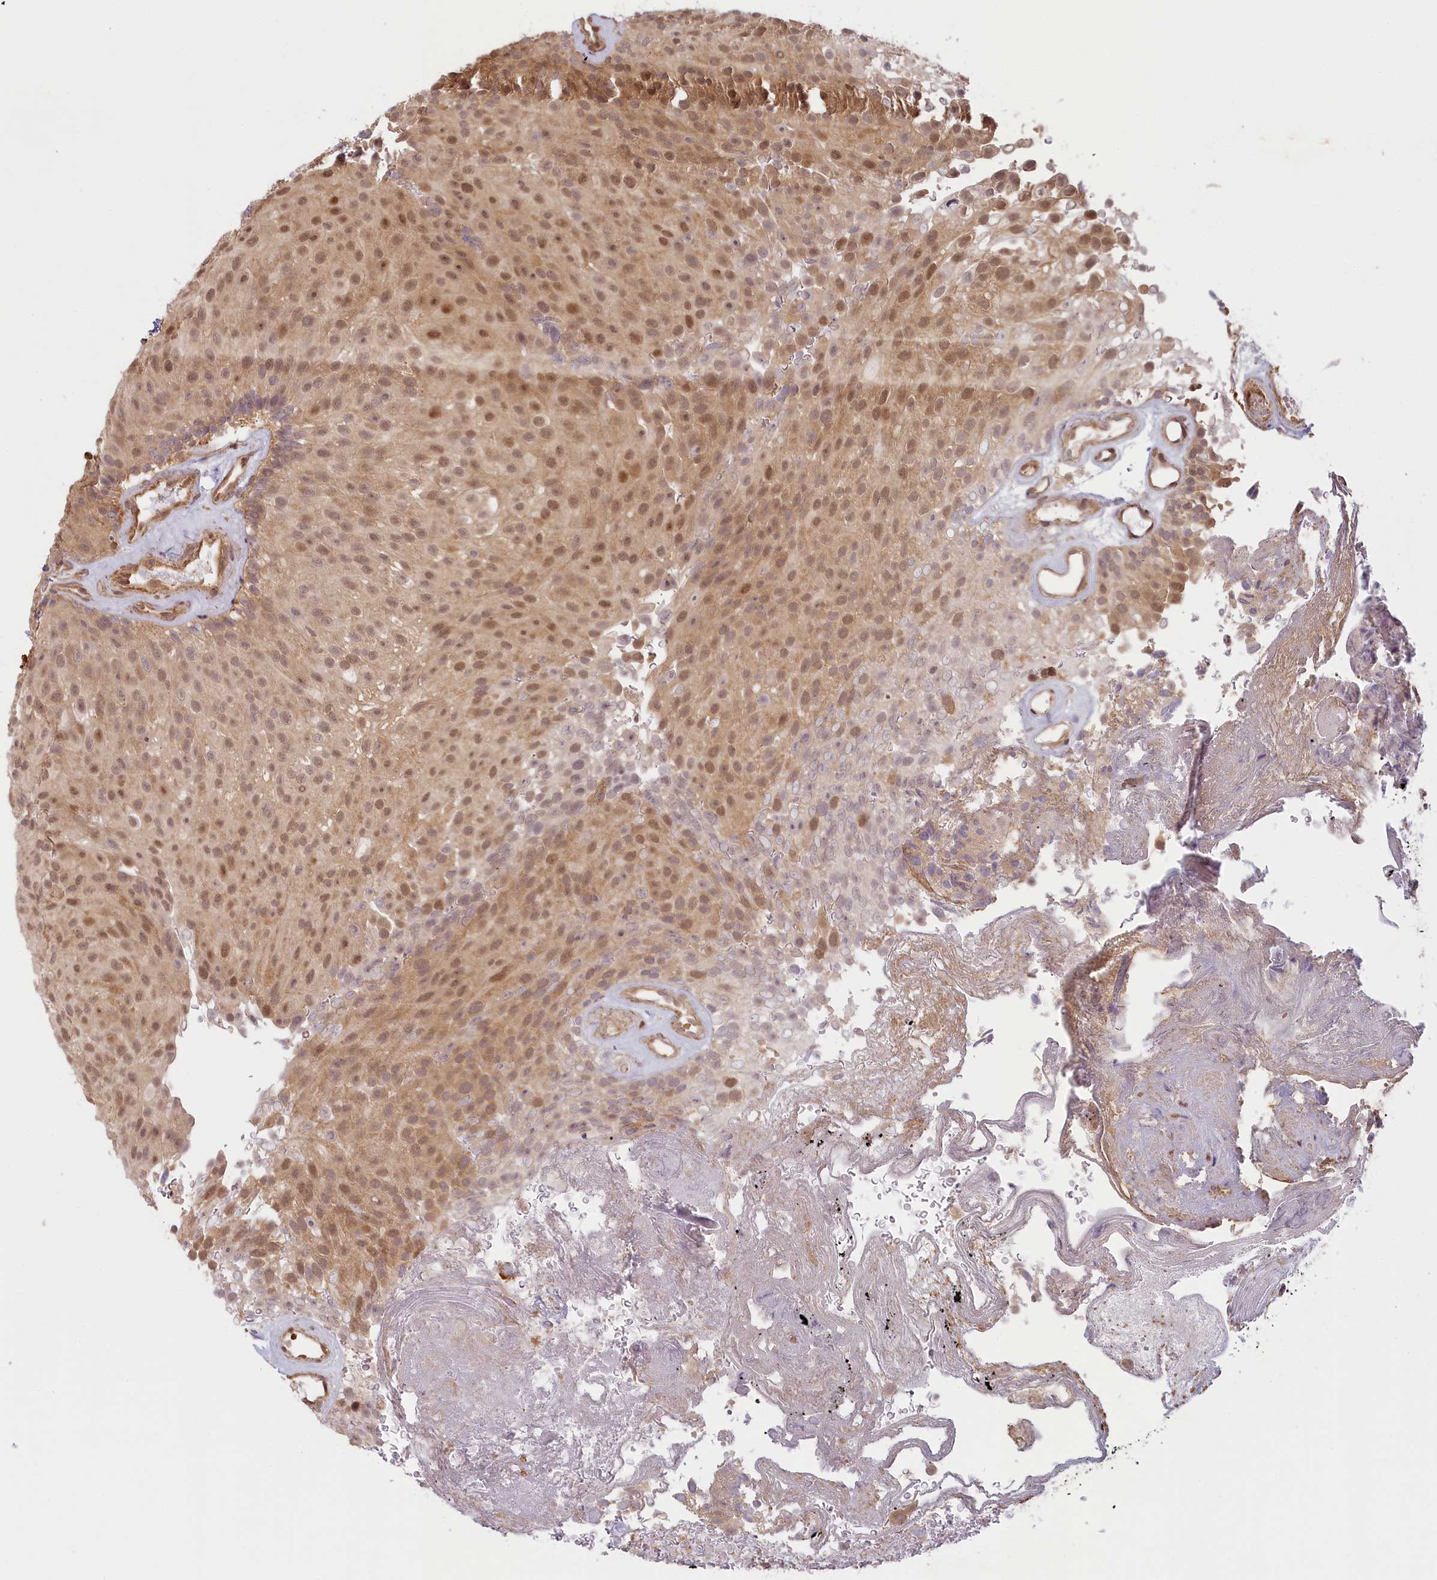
{"staining": {"intensity": "moderate", "quantity": ">75%", "location": "nuclear"}, "tissue": "urothelial cancer", "cell_type": "Tumor cells", "image_type": "cancer", "snomed": [{"axis": "morphology", "description": "Urothelial carcinoma, Low grade"}, {"axis": "topography", "description": "Urinary bladder"}], "caption": "High-magnification brightfield microscopy of urothelial carcinoma (low-grade) stained with DAB (3,3'-diaminobenzidine) (brown) and counterstained with hematoxylin (blue). tumor cells exhibit moderate nuclear expression is present in approximately>75% of cells. (DAB IHC with brightfield microscopy, high magnification).", "gene": "C19orf44", "patient": {"sex": "male", "age": 78}}